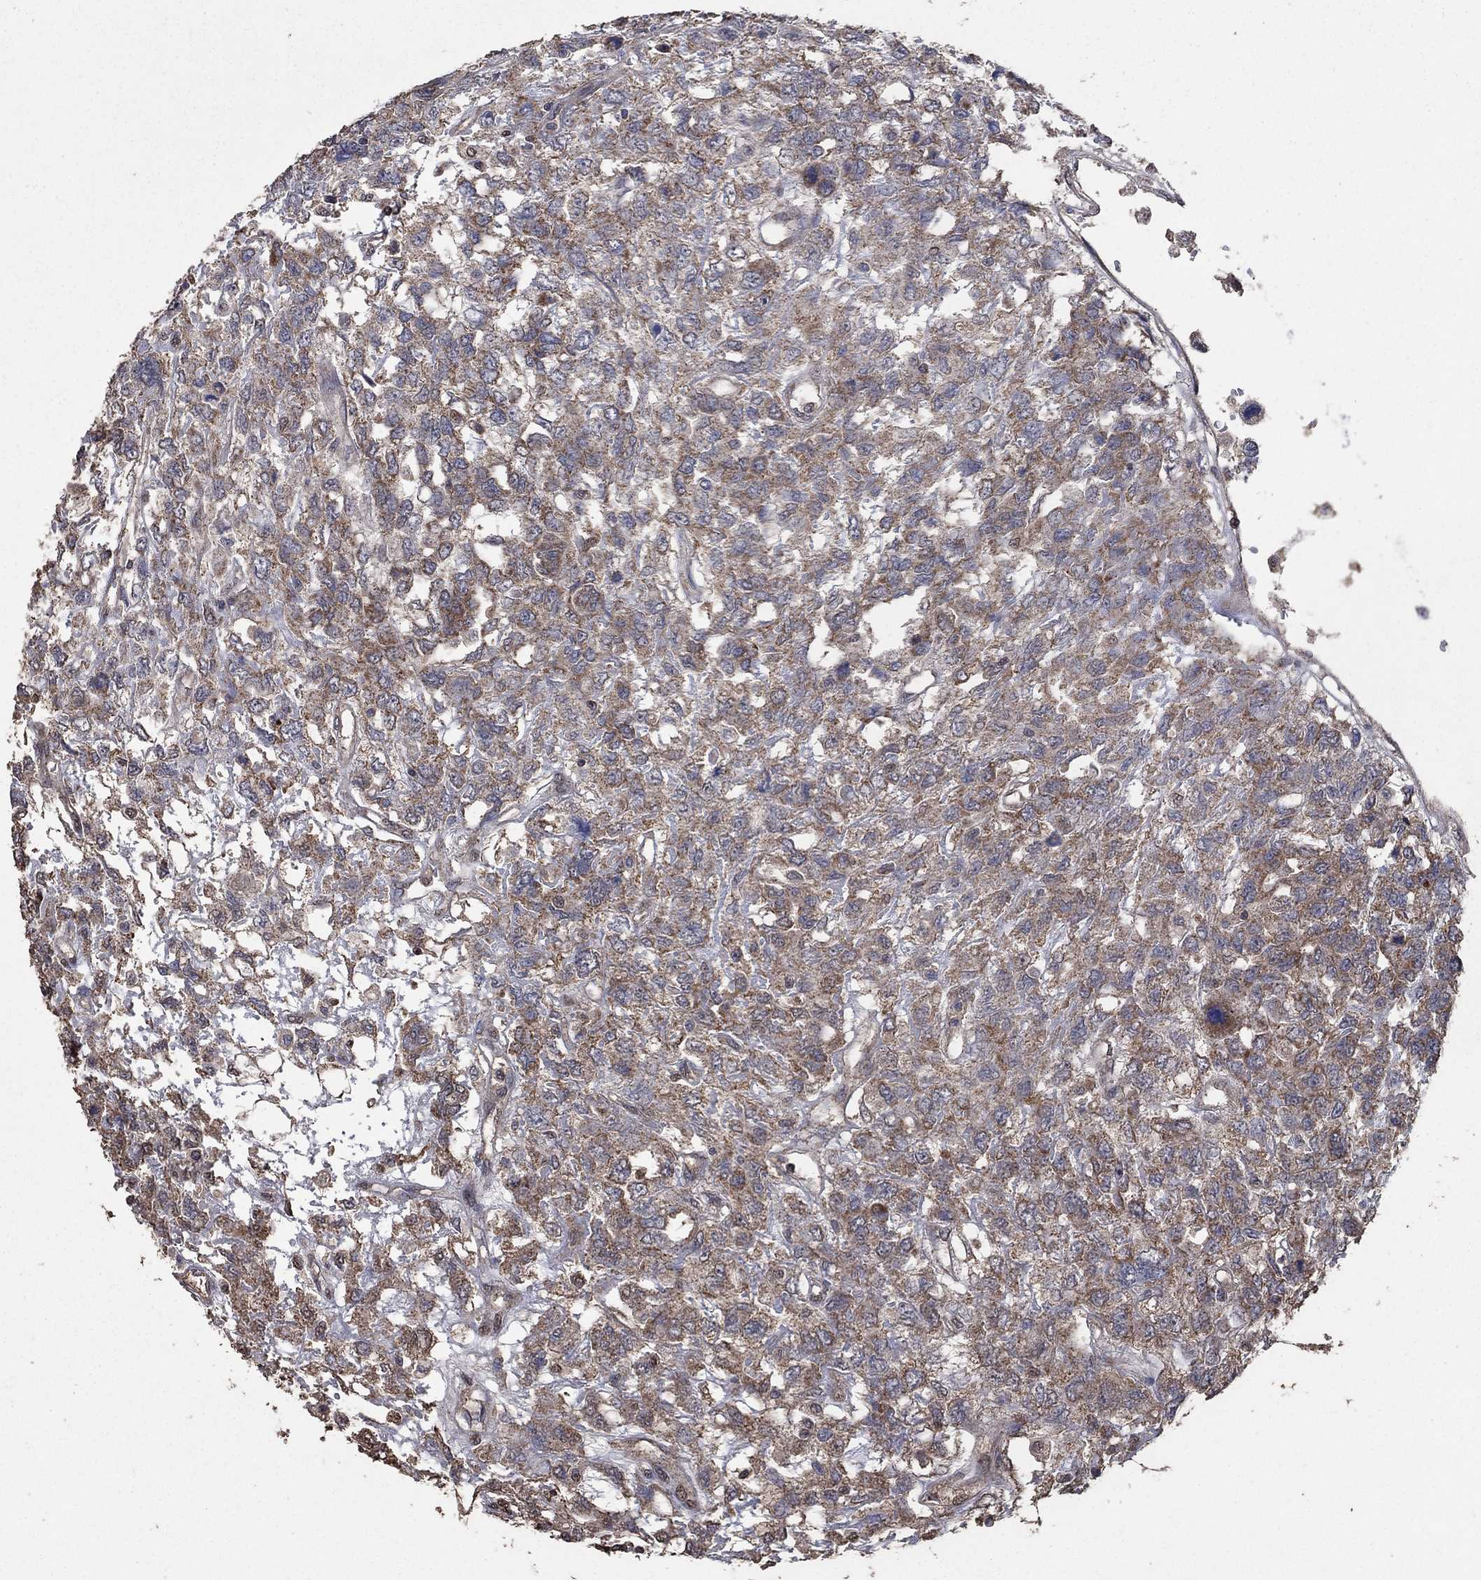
{"staining": {"intensity": "moderate", "quantity": ">75%", "location": "cytoplasmic/membranous"}, "tissue": "testis cancer", "cell_type": "Tumor cells", "image_type": "cancer", "snomed": [{"axis": "morphology", "description": "Seminoma, NOS"}, {"axis": "topography", "description": "Testis"}], "caption": "Testis cancer (seminoma) stained for a protein shows moderate cytoplasmic/membranous positivity in tumor cells.", "gene": "MRPS24", "patient": {"sex": "male", "age": 52}}